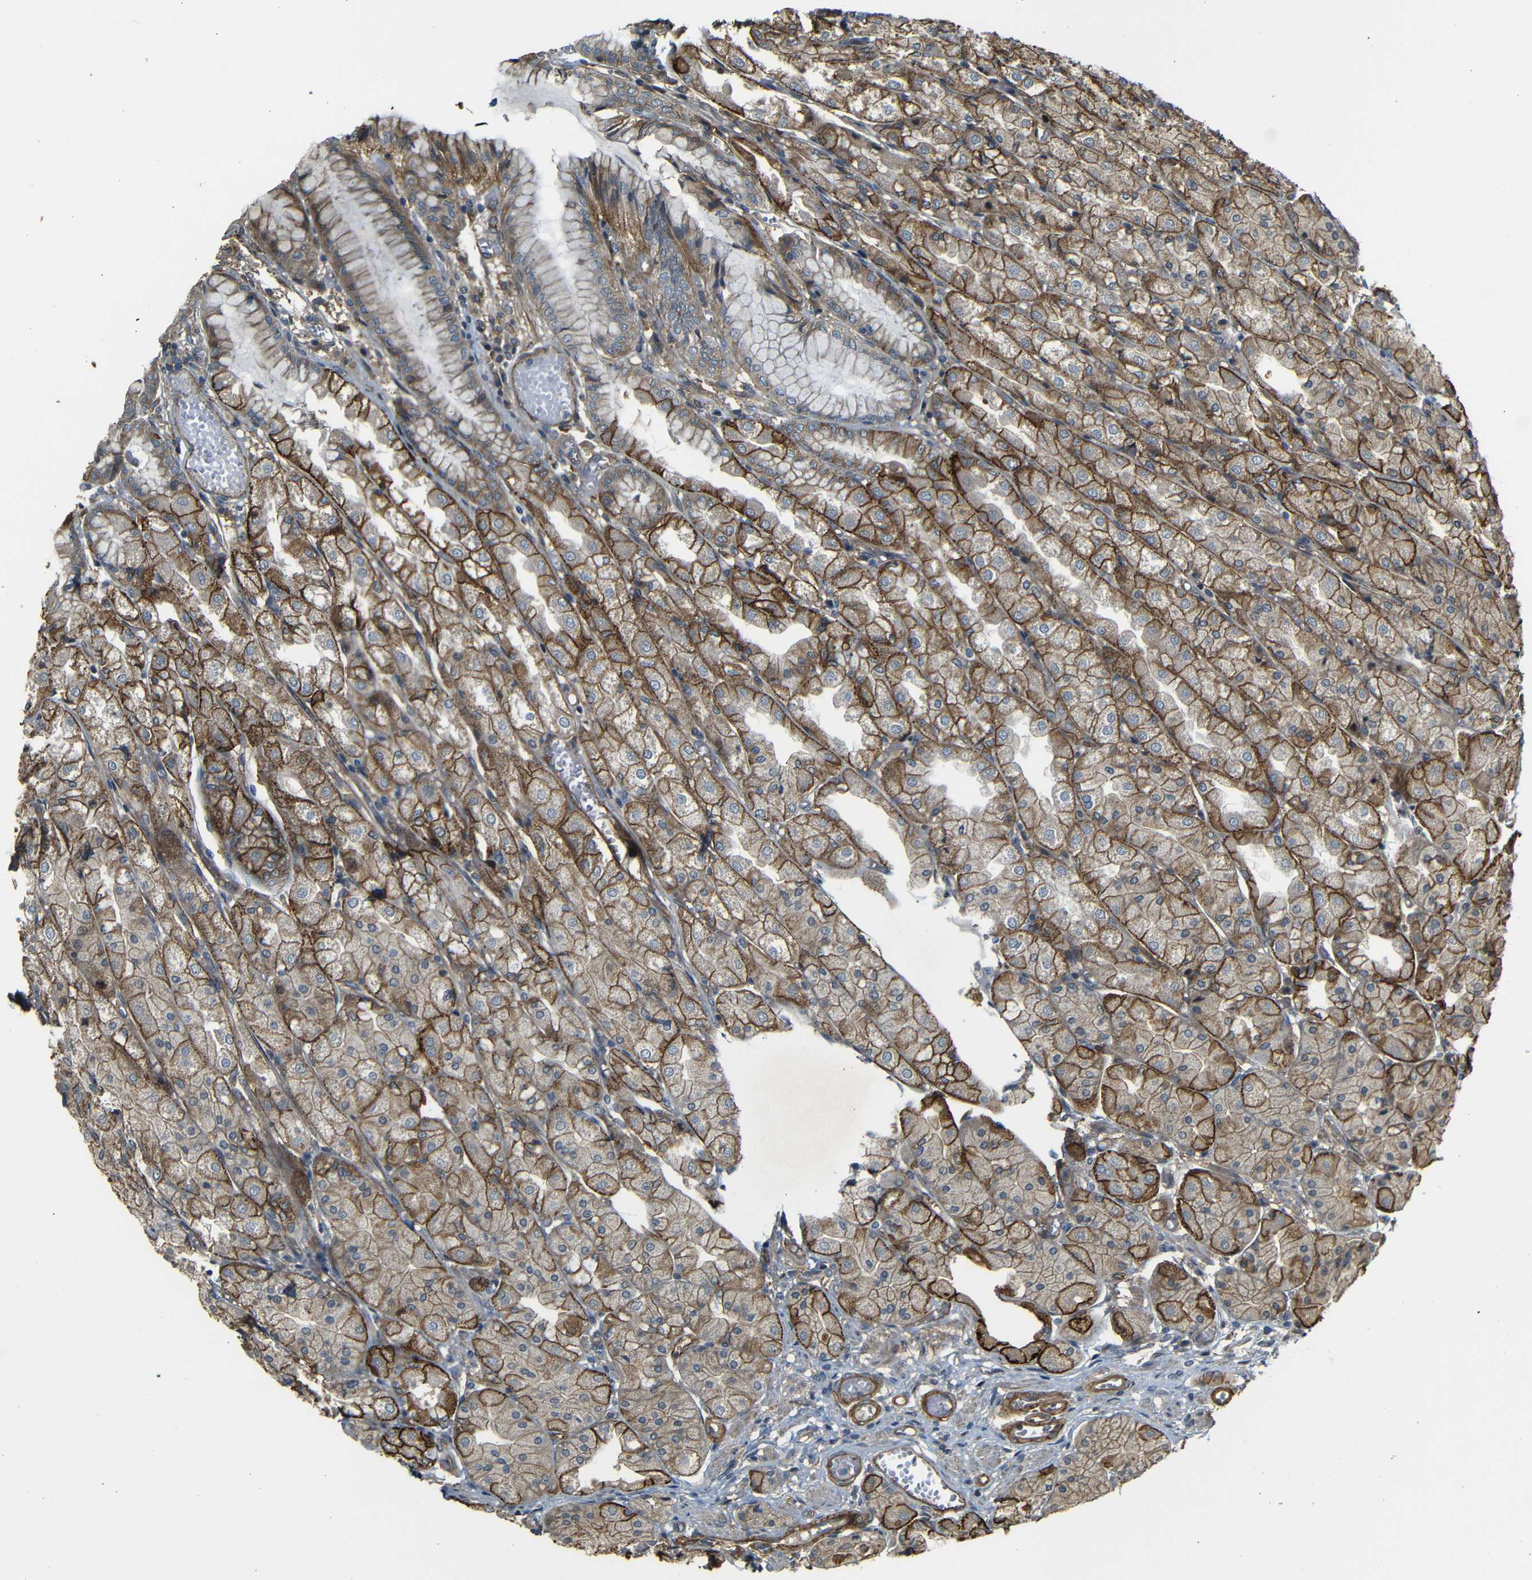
{"staining": {"intensity": "strong", "quantity": ">75%", "location": "cytoplasmic/membranous"}, "tissue": "stomach", "cell_type": "Glandular cells", "image_type": "normal", "snomed": [{"axis": "morphology", "description": "Normal tissue, NOS"}, {"axis": "topography", "description": "Stomach, upper"}], "caption": "Protein staining by immunohistochemistry displays strong cytoplasmic/membranous expression in about >75% of glandular cells in unremarkable stomach.", "gene": "RELL1", "patient": {"sex": "male", "age": 72}}